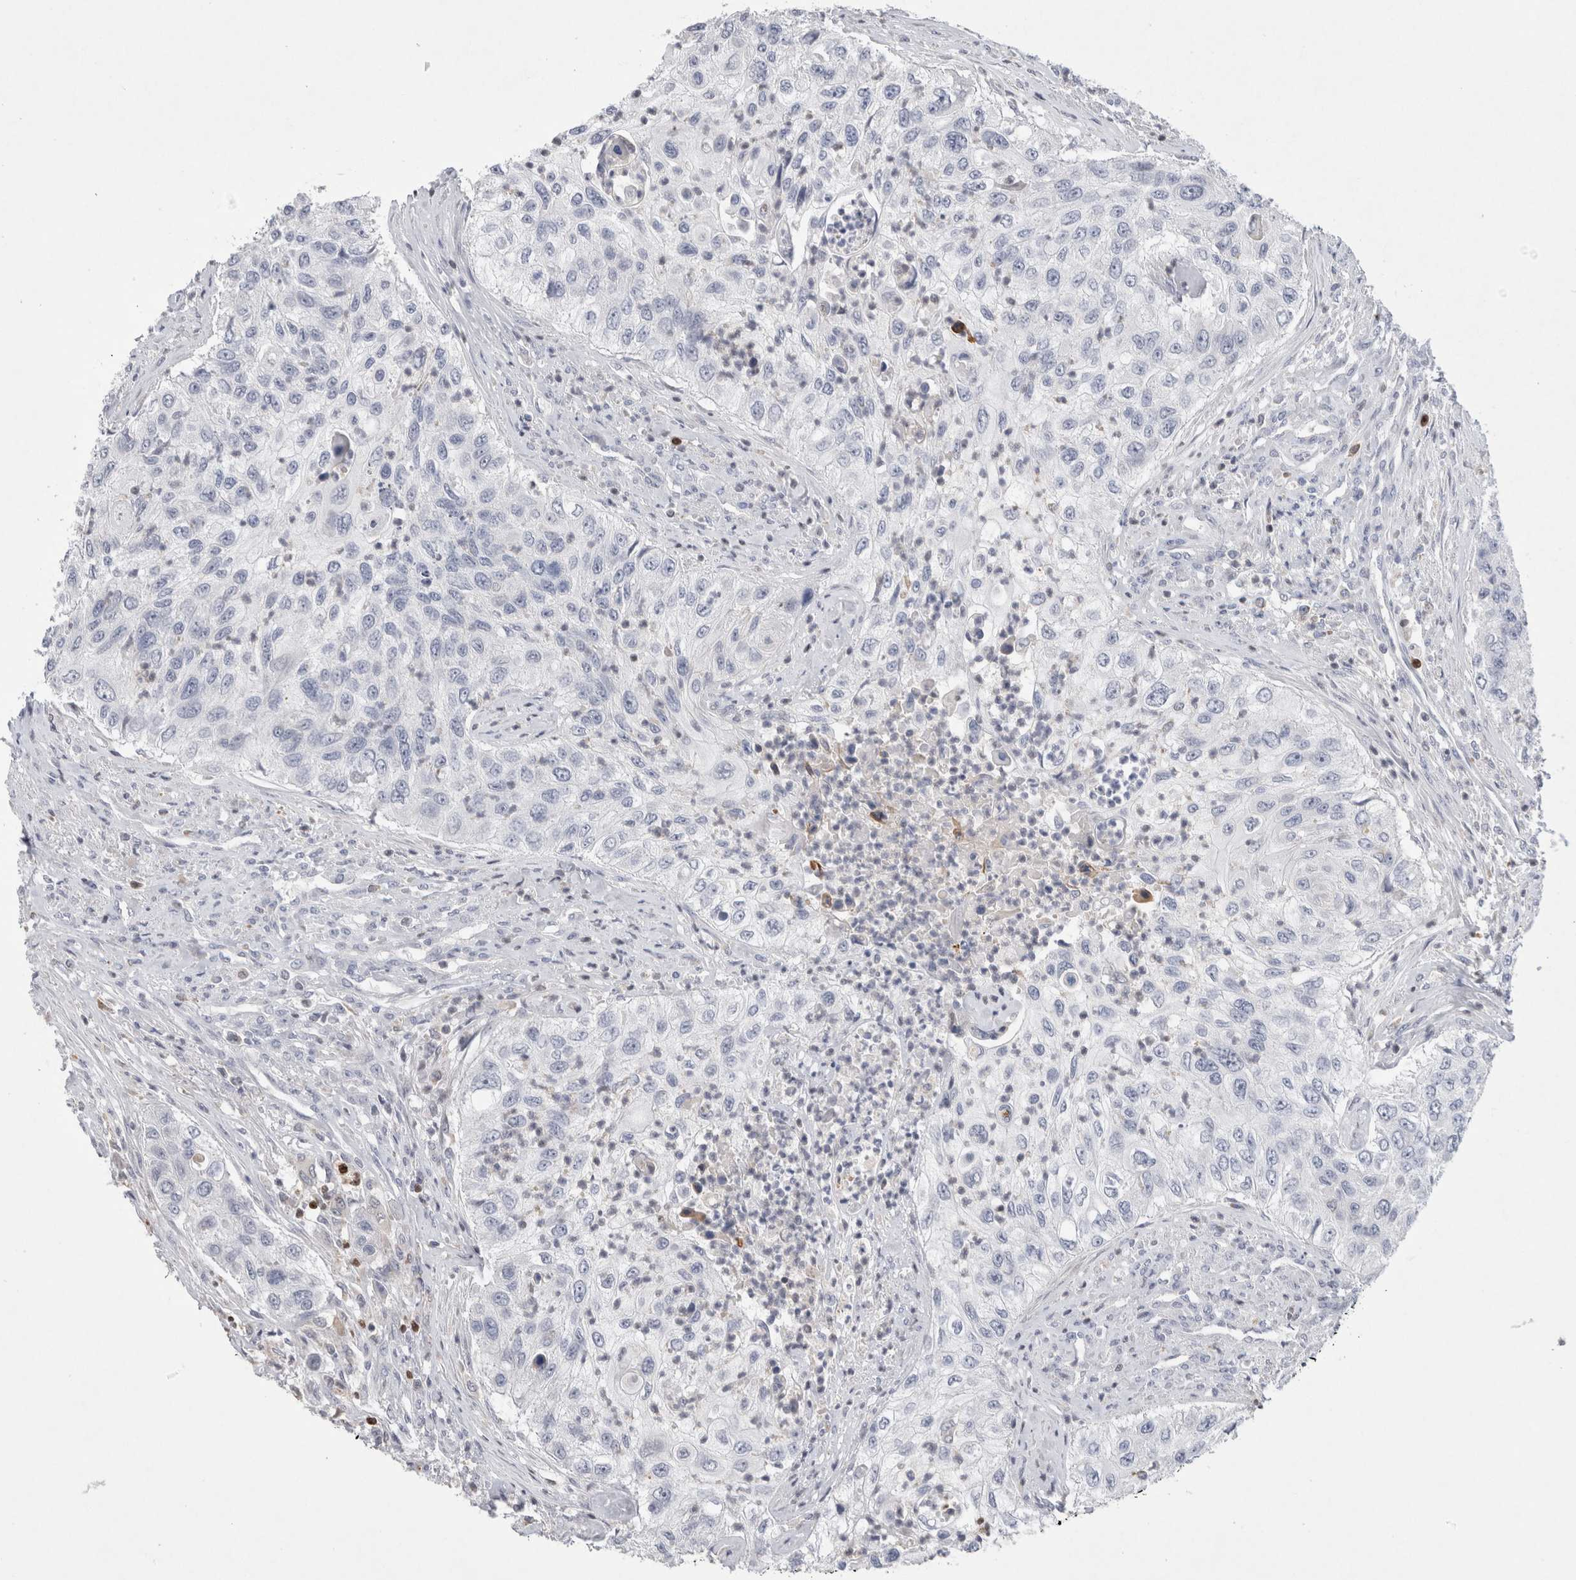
{"staining": {"intensity": "negative", "quantity": "none", "location": "none"}, "tissue": "urothelial cancer", "cell_type": "Tumor cells", "image_type": "cancer", "snomed": [{"axis": "morphology", "description": "Urothelial carcinoma, High grade"}, {"axis": "topography", "description": "Urinary bladder"}], "caption": "Urothelial cancer was stained to show a protein in brown. There is no significant staining in tumor cells.", "gene": "AGMAT", "patient": {"sex": "female", "age": 60}}